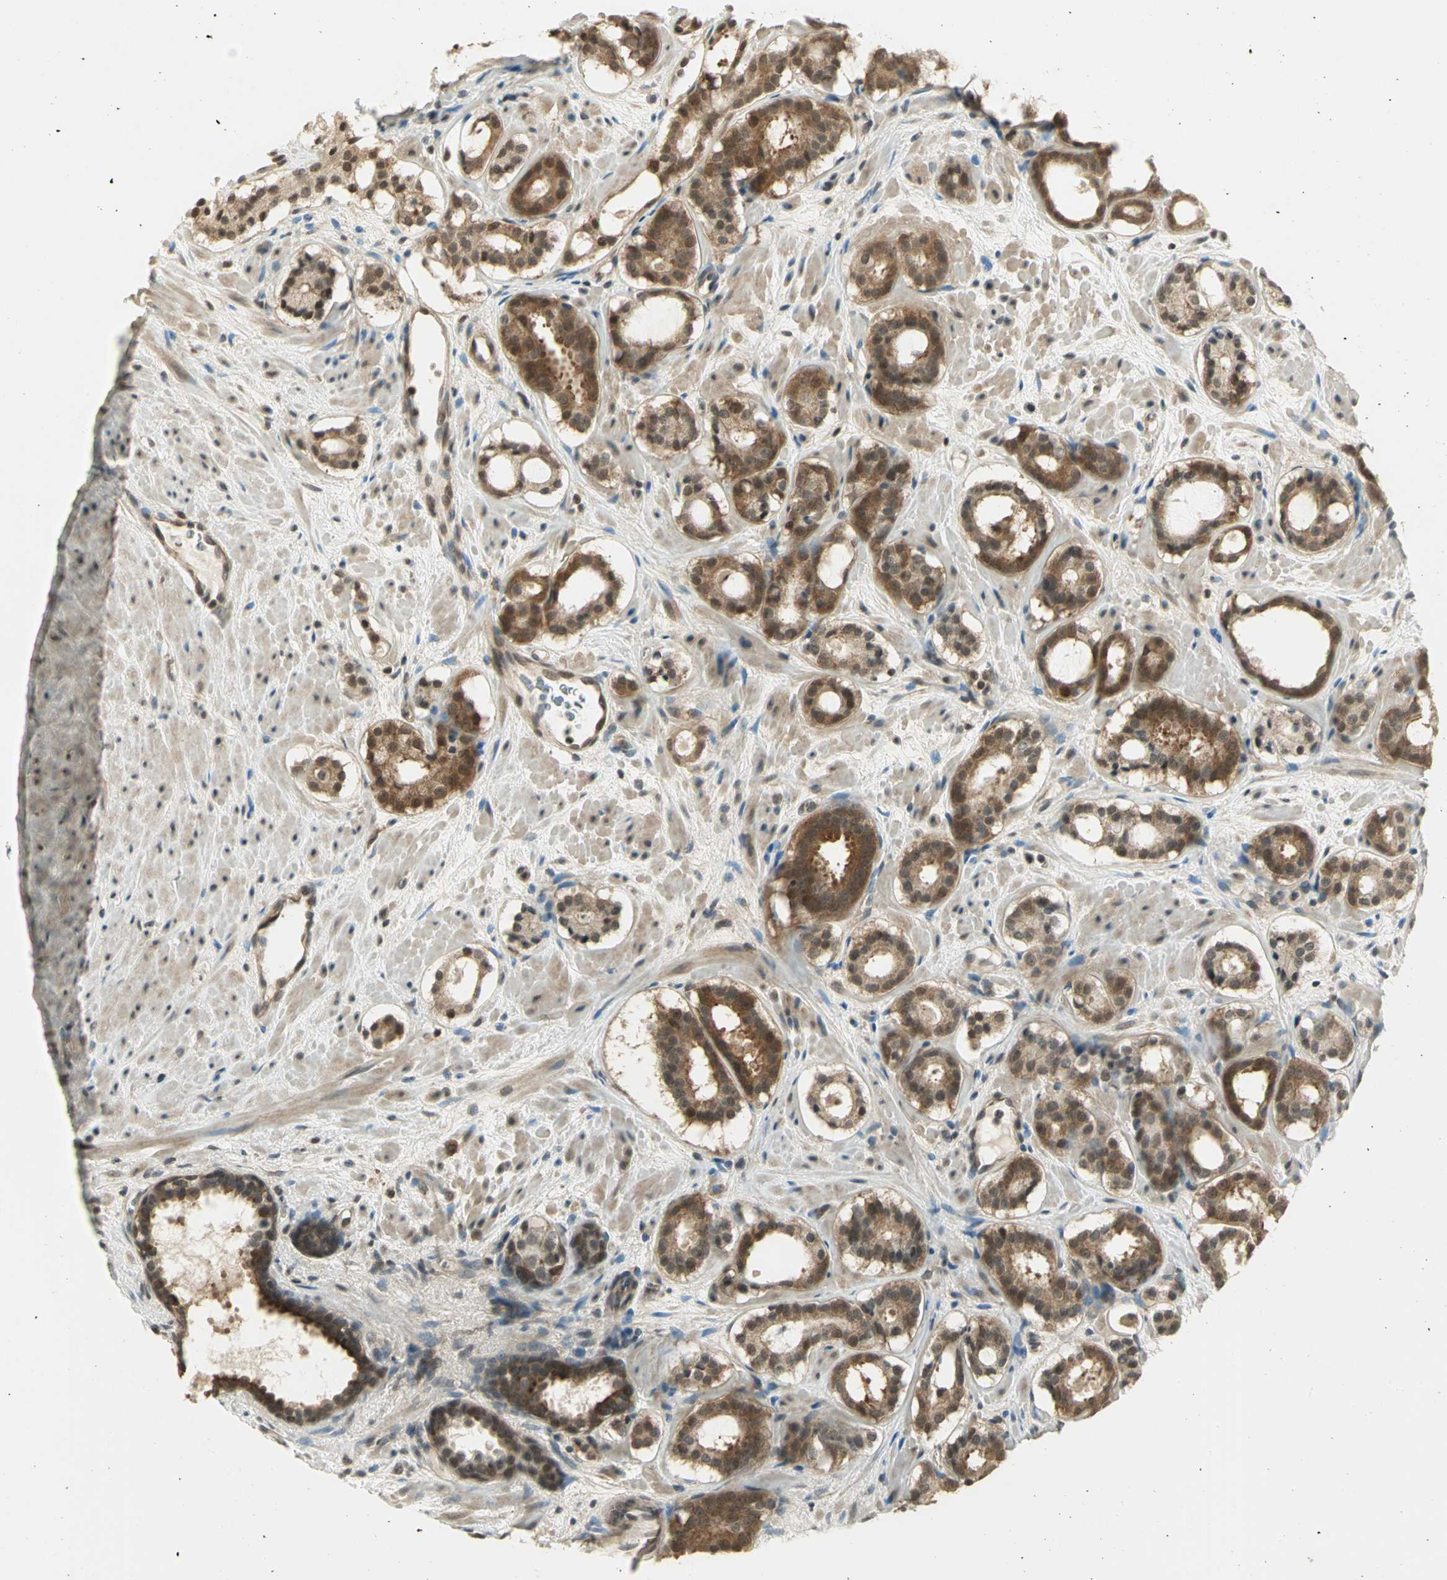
{"staining": {"intensity": "moderate", "quantity": ">75%", "location": "cytoplasmic/membranous,nuclear"}, "tissue": "prostate cancer", "cell_type": "Tumor cells", "image_type": "cancer", "snomed": [{"axis": "morphology", "description": "Adenocarcinoma, Low grade"}, {"axis": "topography", "description": "Prostate"}], "caption": "Prostate low-grade adenocarcinoma stained with IHC shows moderate cytoplasmic/membranous and nuclear expression in approximately >75% of tumor cells. Using DAB (3,3'-diaminobenzidine) (brown) and hematoxylin (blue) stains, captured at high magnification using brightfield microscopy.", "gene": "CDC34", "patient": {"sex": "male", "age": 57}}